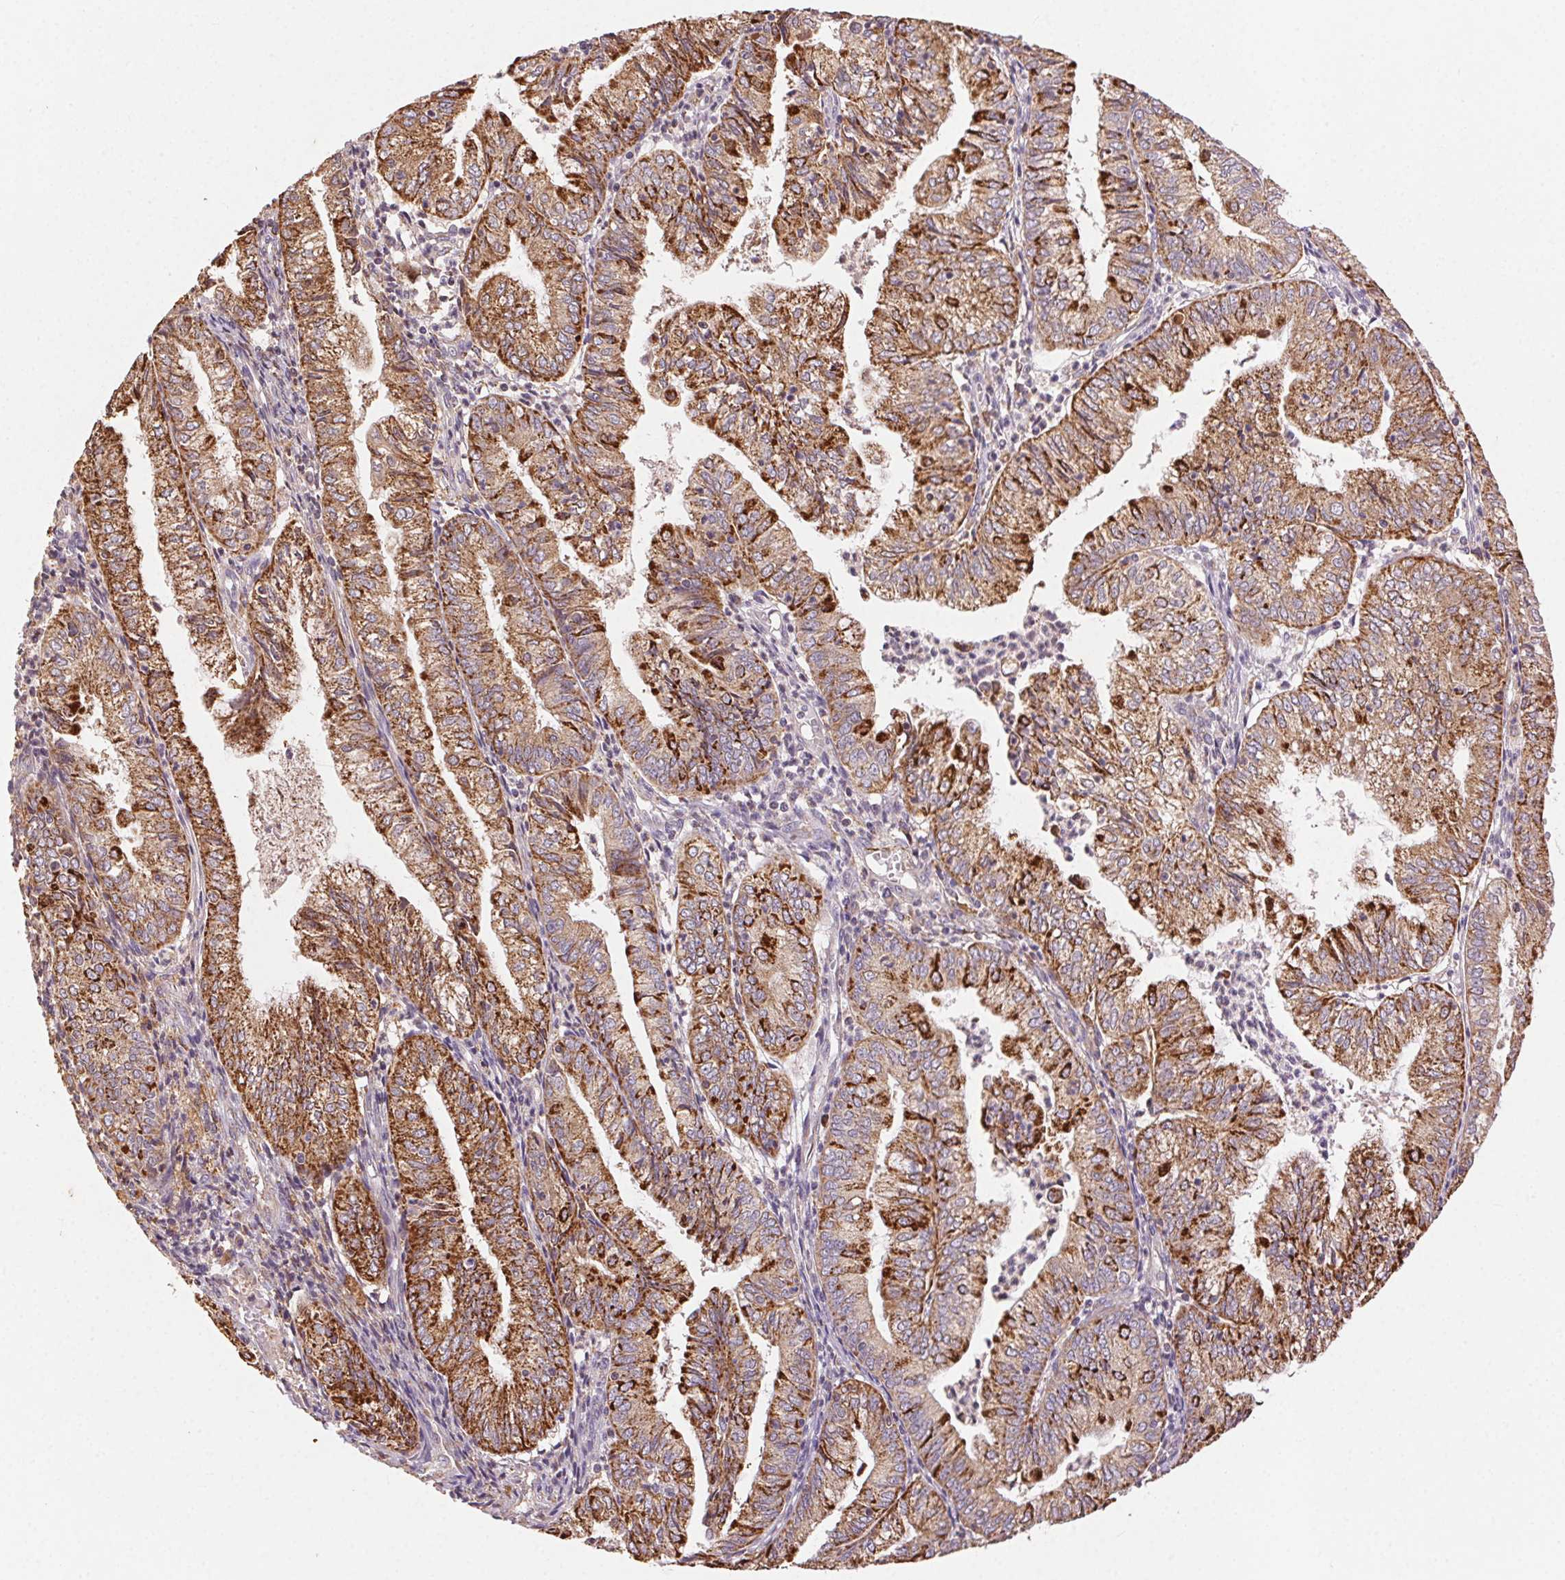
{"staining": {"intensity": "strong", "quantity": "25%-75%", "location": "cytoplasmic/membranous"}, "tissue": "endometrial cancer", "cell_type": "Tumor cells", "image_type": "cancer", "snomed": [{"axis": "morphology", "description": "Adenocarcinoma, NOS"}, {"axis": "topography", "description": "Endometrium"}], "caption": "A histopathology image of human adenocarcinoma (endometrial) stained for a protein demonstrates strong cytoplasmic/membranous brown staining in tumor cells.", "gene": "FNBP1L", "patient": {"sex": "female", "age": 55}}